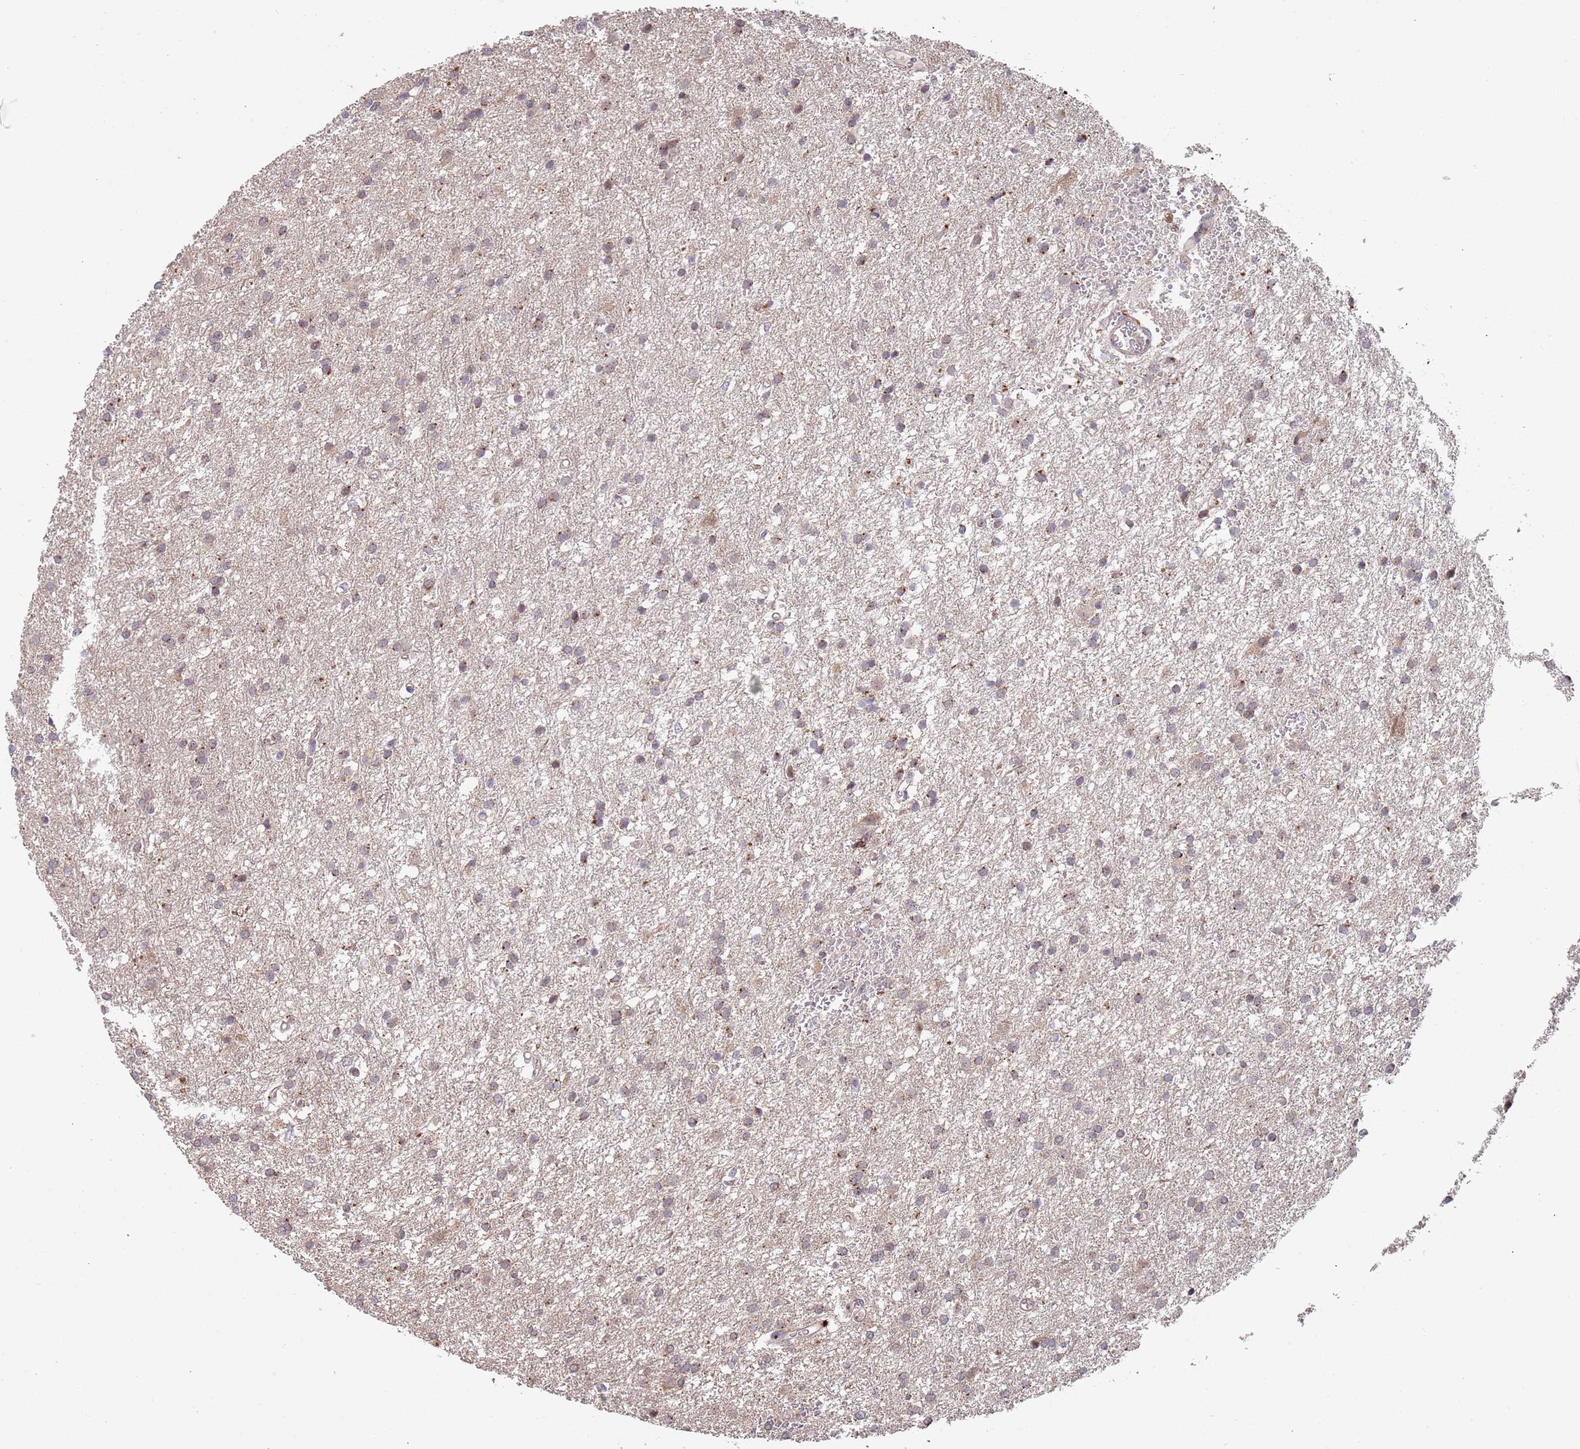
{"staining": {"intensity": "moderate", "quantity": "<25%", "location": "cytoplasmic/membranous"}, "tissue": "glioma", "cell_type": "Tumor cells", "image_type": "cancer", "snomed": [{"axis": "morphology", "description": "Glioma, malignant, High grade"}, {"axis": "topography", "description": "Brain"}], "caption": "The micrograph shows a brown stain indicating the presence of a protein in the cytoplasmic/membranous of tumor cells in glioma.", "gene": "TMEM64", "patient": {"sex": "female", "age": 50}}